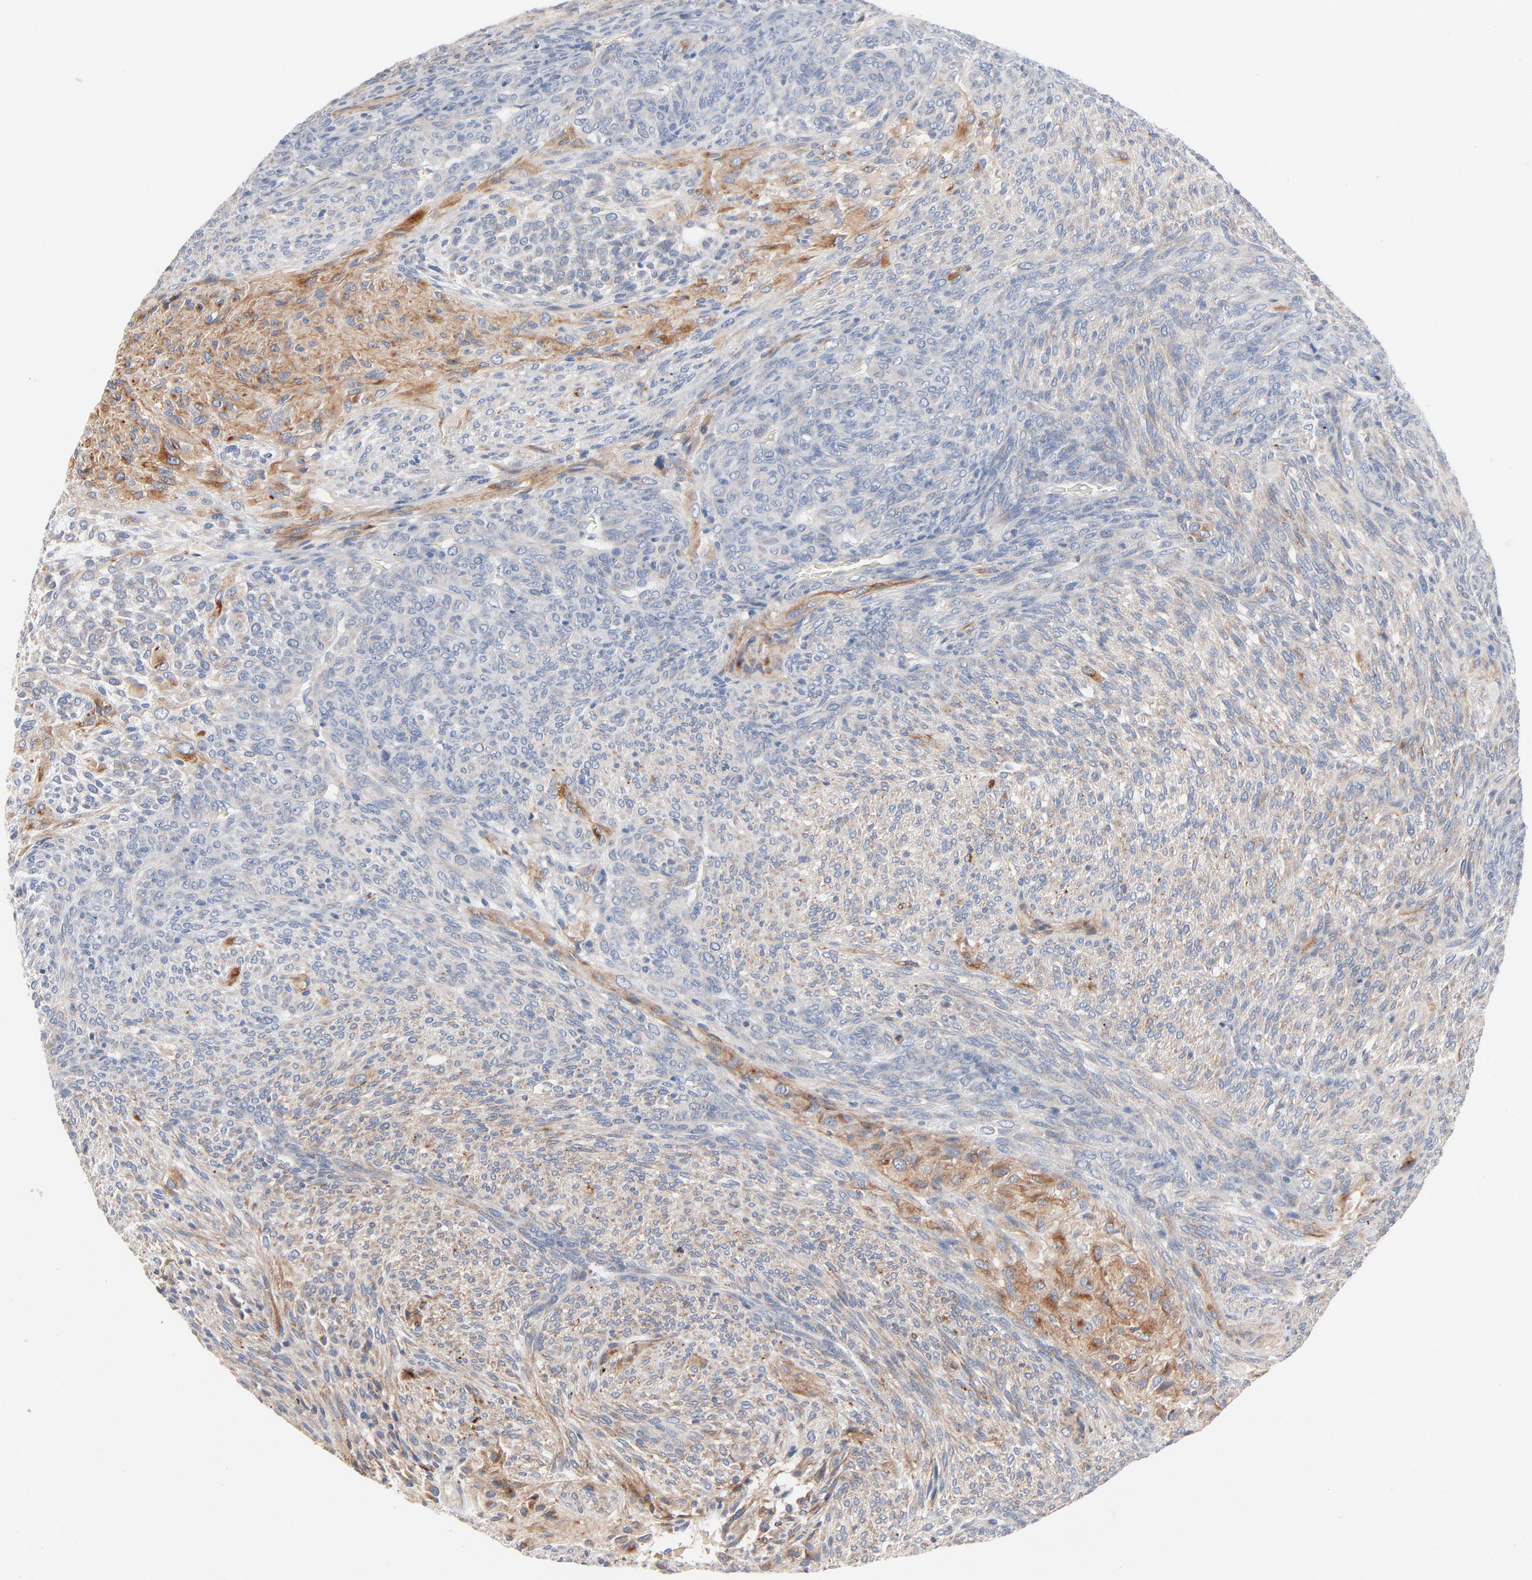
{"staining": {"intensity": "negative", "quantity": "none", "location": "none"}, "tissue": "glioma", "cell_type": "Tumor cells", "image_type": "cancer", "snomed": [{"axis": "morphology", "description": "Glioma, malignant, High grade"}, {"axis": "topography", "description": "Cerebral cortex"}], "caption": "Tumor cells show no significant expression in high-grade glioma (malignant).", "gene": "IFT43", "patient": {"sex": "female", "age": 55}}